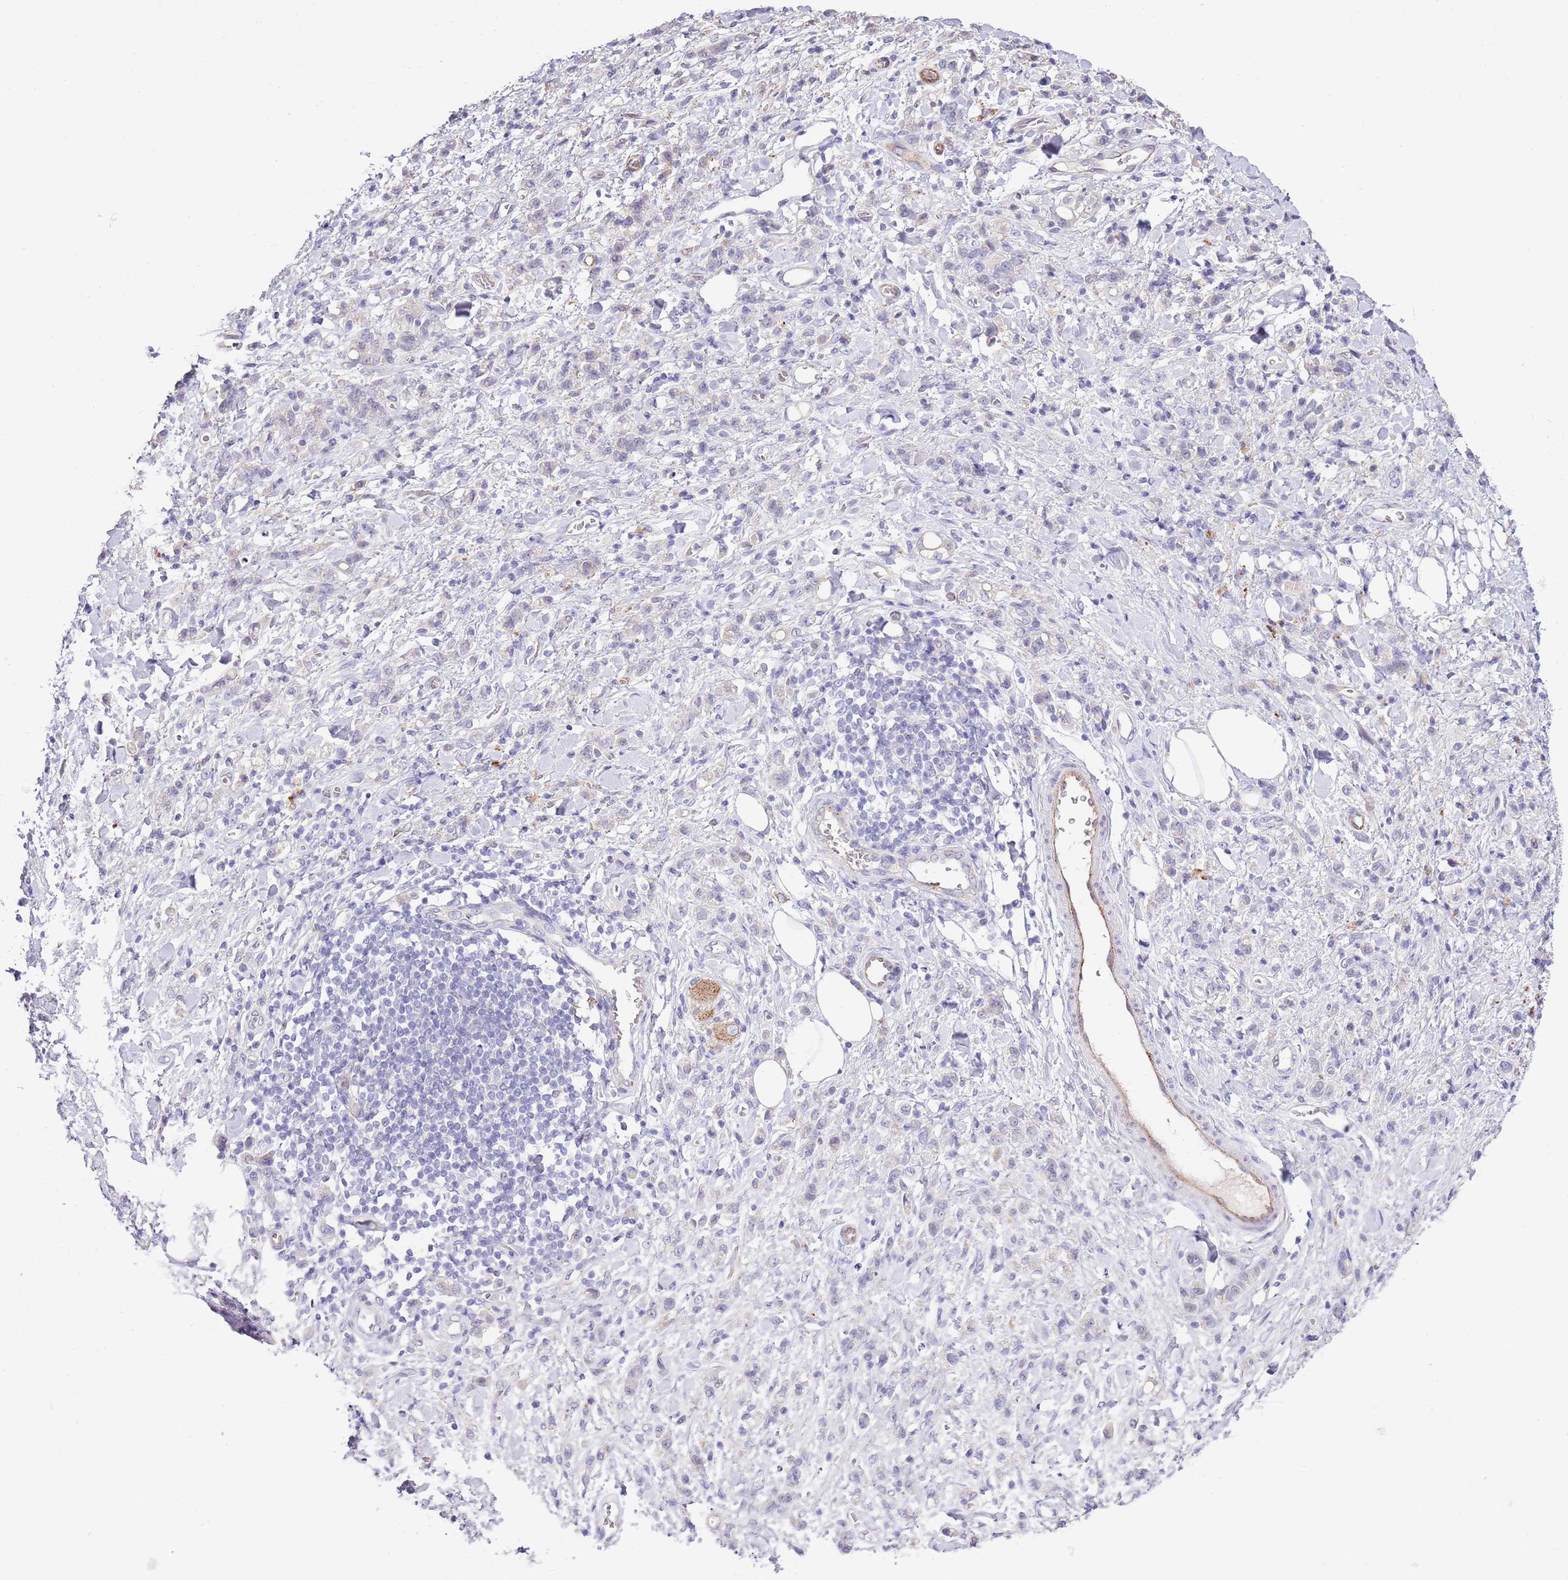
{"staining": {"intensity": "negative", "quantity": "none", "location": "none"}, "tissue": "stomach cancer", "cell_type": "Tumor cells", "image_type": "cancer", "snomed": [{"axis": "morphology", "description": "Adenocarcinoma, NOS"}, {"axis": "topography", "description": "Stomach"}], "caption": "Immunohistochemical staining of human adenocarcinoma (stomach) reveals no significant positivity in tumor cells.", "gene": "ABHD17A", "patient": {"sex": "male", "age": 77}}